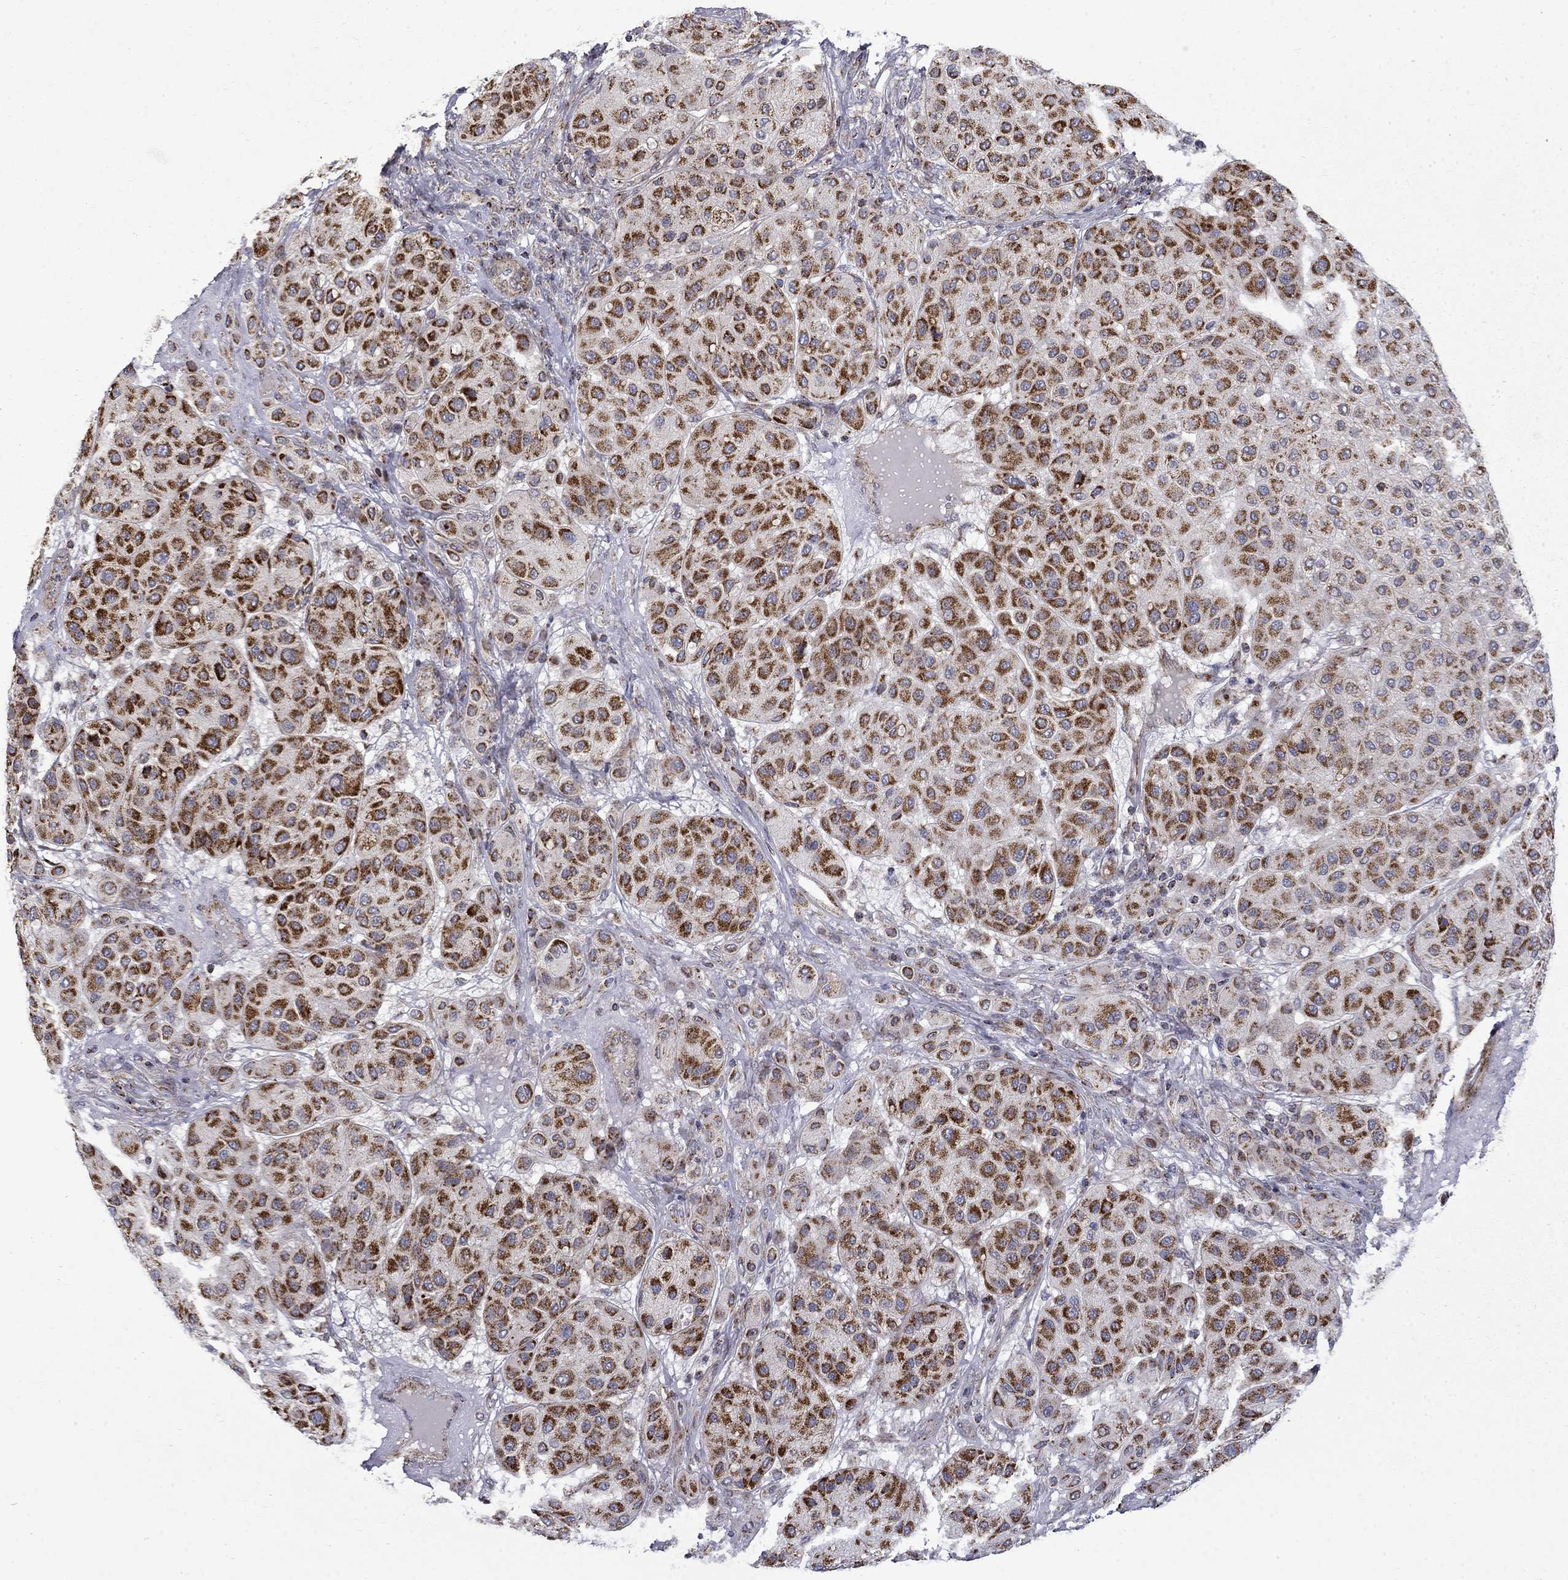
{"staining": {"intensity": "strong", "quantity": ">75%", "location": "cytoplasmic/membranous"}, "tissue": "melanoma", "cell_type": "Tumor cells", "image_type": "cancer", "snomed": [{"axis": "morphology", "description": "Malignant melanoma, Metastatic site"}, {"axis": "topography", "description": "Smooth muscle"}], "caption": "A brown stain highlights strong cytoplasmic/membranous positivity of a protein in human malignant melanoma (metastatic site) tumor cells. Ihc stains the protein in brown and the nuclei are stained blue.", "gene": "PCBP3", "patient": {"sex": "male", "age": 41}}